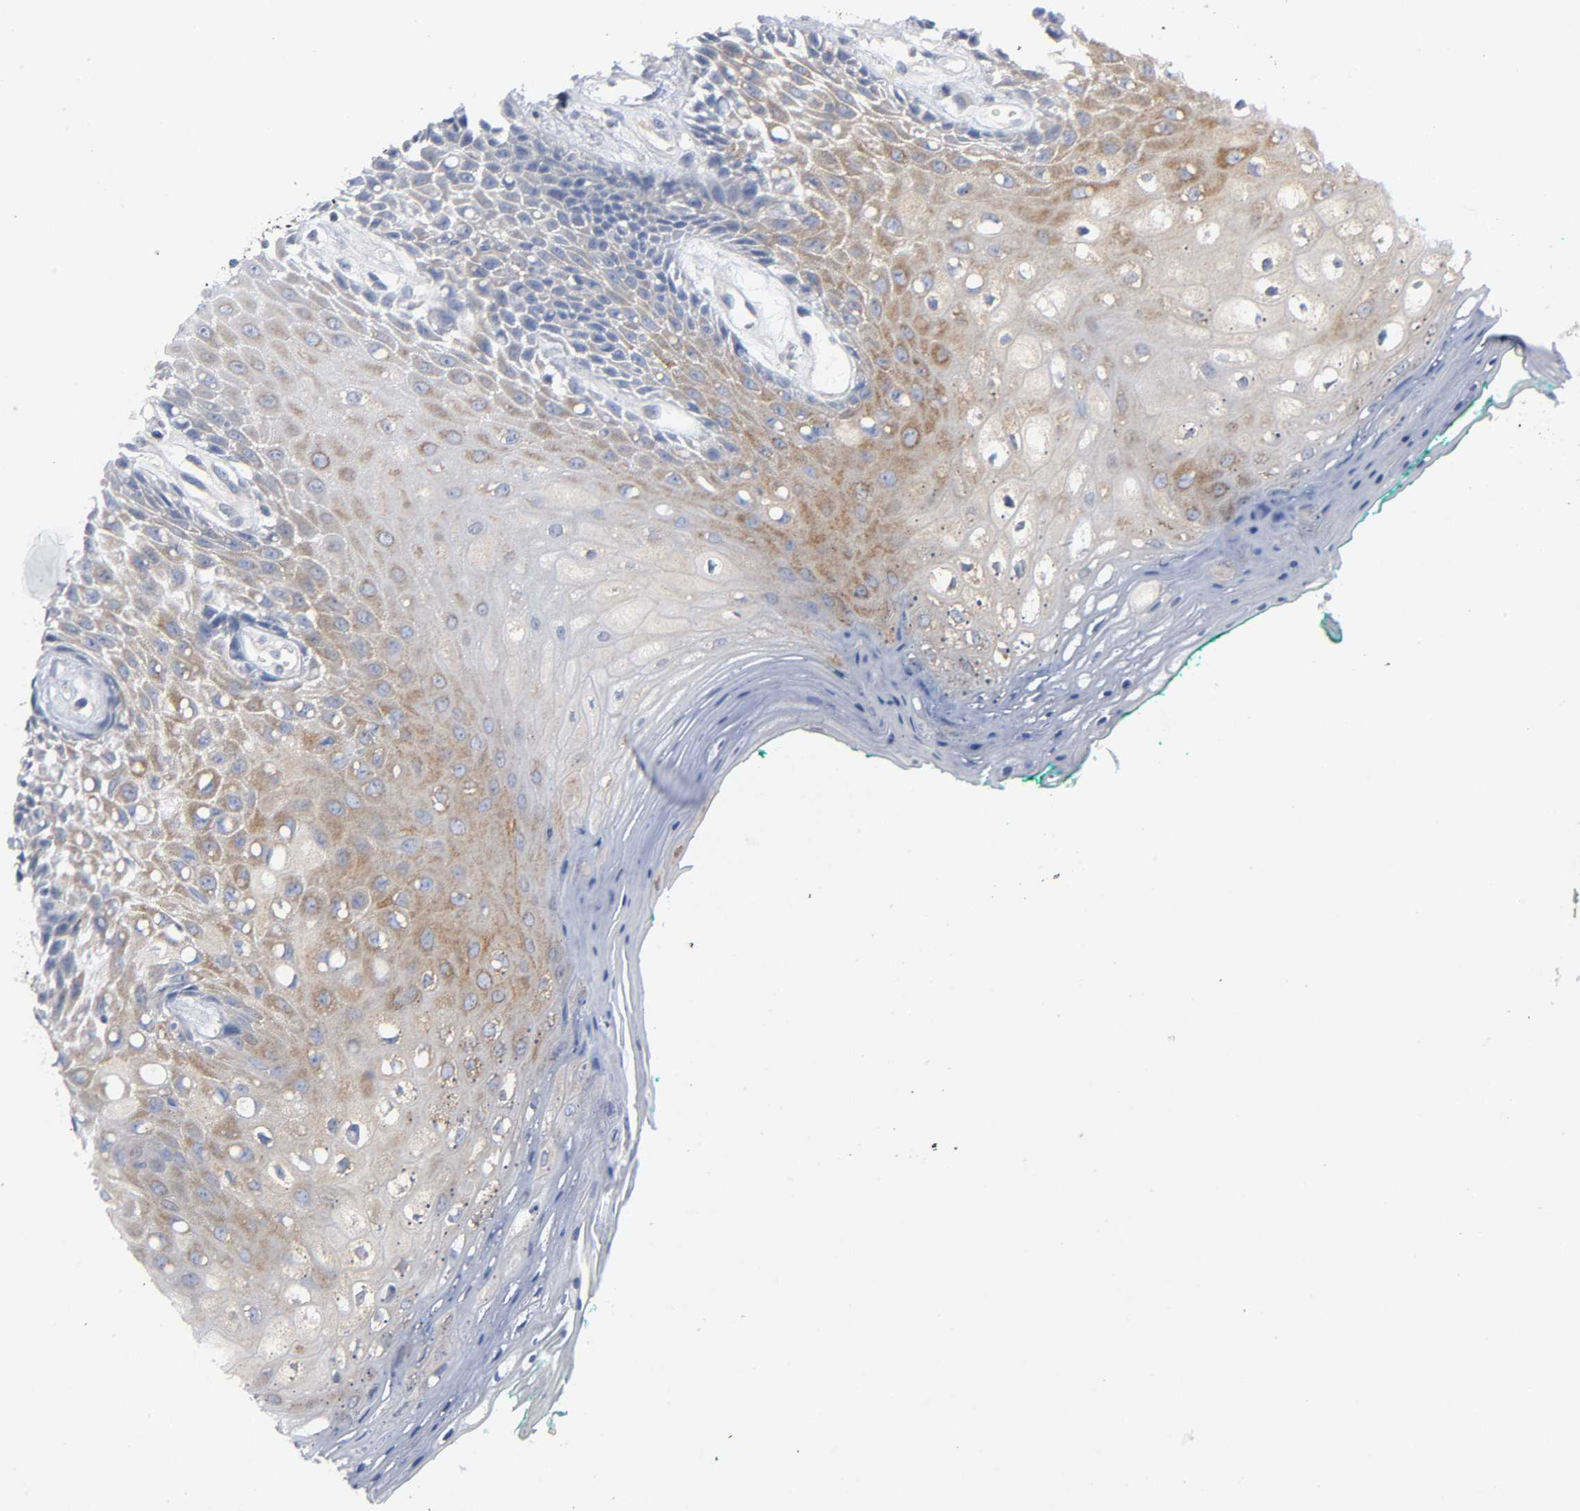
{"staining": {"intensity": "moderate", "quantity": ">75%", "location": "cytoplasmic/membranous"}, "tissue": "oral mucosa", "cell_type": "Squamous epithelial cells", "image_type": "normal", "snomed": [{"axis": "morphology", "description": "Normal tissue, NOS"}, {"axis": "morphology", "description": "Squamous cell carcinoma, NOS"}, {"axis": "topography", "description": "Skeletal muscle"}, {"axis": "topography", "description": "Oral tissue"}, {"axis": "topography", "description": "Head-Neck"}], "caption": "Immunohistochemistry (IHC) of unremarkable human oral mucosa reveals medium levels of moderate cytoplasmic/membranous staining in approximately >75% of squamous epithelial cells.", "gene": "IKBKB", "patient": {"sex": "female", "age": 84}}